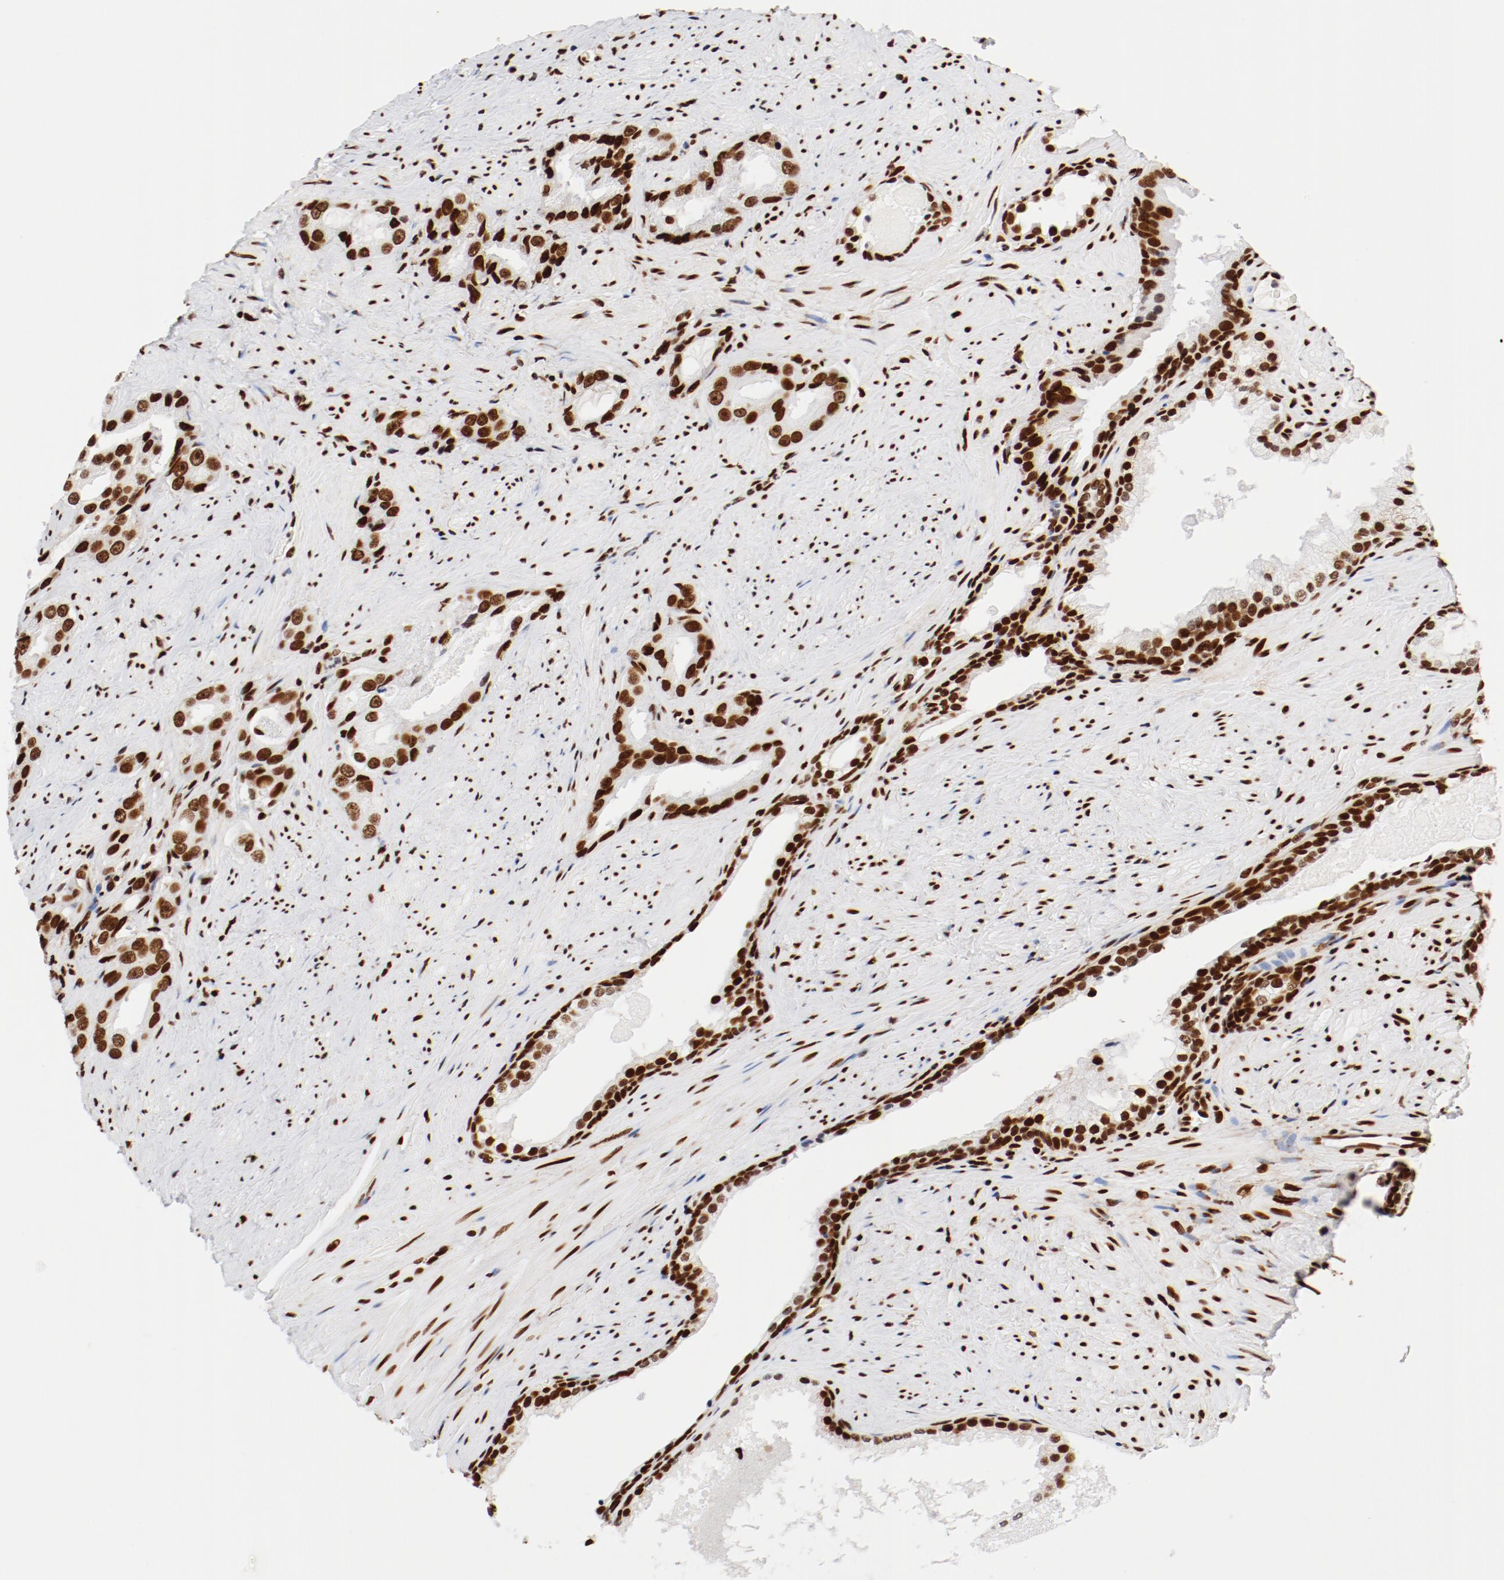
{"staining": {"intensity": "strong", "quantity": ">75%", "location": "nuclear"}, "tissue": "prostate cancer", "cell_type": "Tumor cells", "image_type": "cancer", "snomed": [{"axis": "morphology", "description": "Adenocarcinoma, Medium grade"}, {"axis": "topography", "description": "Prostate"}], "caption": "Immunohistochemical staining of medium-grade adenocarcinoma (prostate) demonstrates strong nuclear protein positivity in about >75% of tumor cells.", "gene": "CTBP1", "patient": {"sex": "male", "age": 60}}